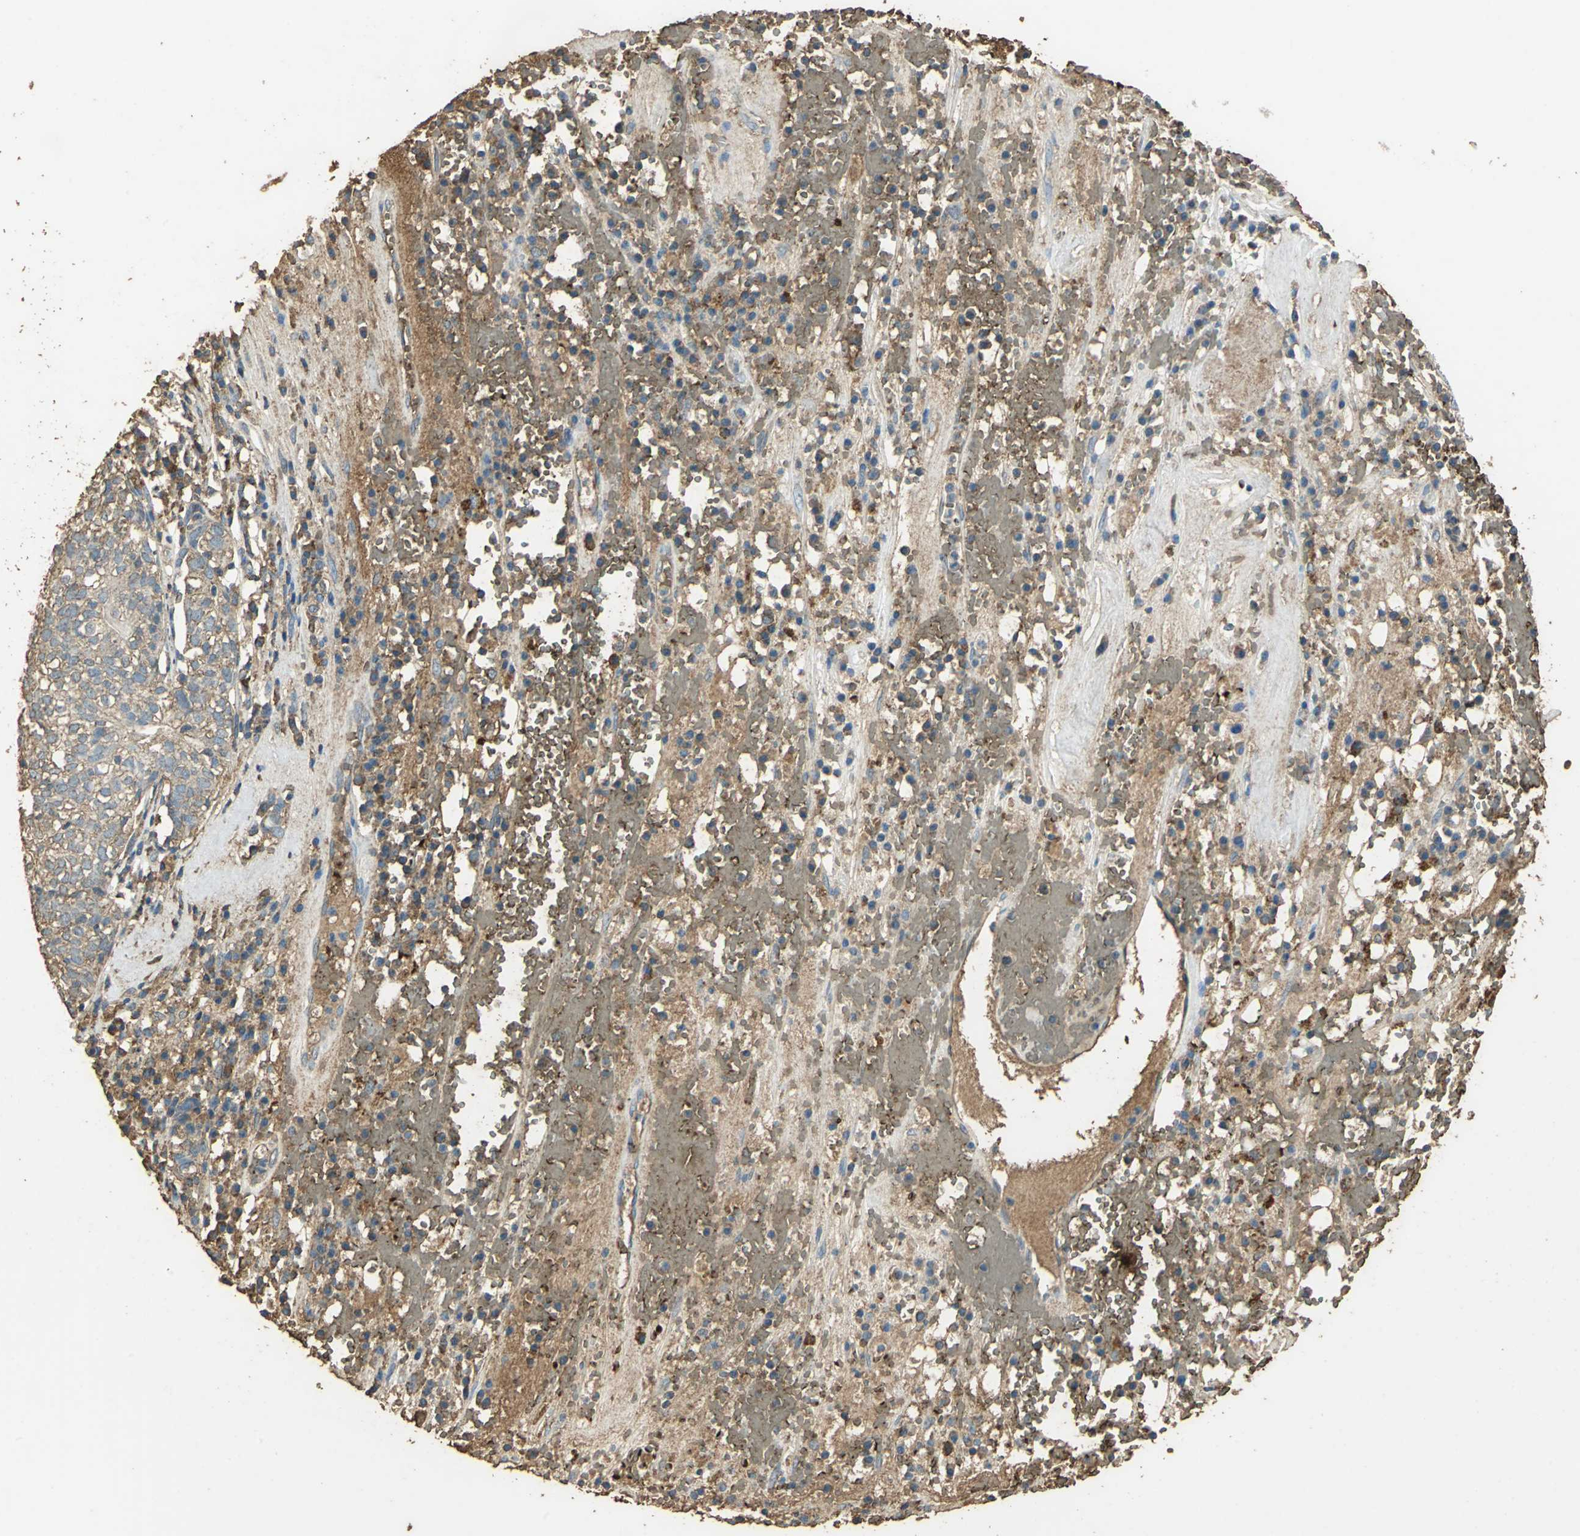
{"staining": {"intensity": "moderate", "quantity": ">75%", "location": "cytoplasmic/membranous"}, "tissue": "head and neck cancer", "cell_type": "Tumor cells", "image_type": "cancer", "snomed": [{"axis": "morphology", "description": "Adenocarcinoma, NOS"}, {"axis": "topography", "description": "Salivary gland"}, {"axis": "topography", "description": "Head-Neck"}], "caption": "Protein staining of head and neck adenocarcinoma tissue displays moderate cytoplasmic/membranous positivity in about >75% of tumor cells.", "gene": "TRAPPC2", "patient": {"sex": "female", "age": 65}}